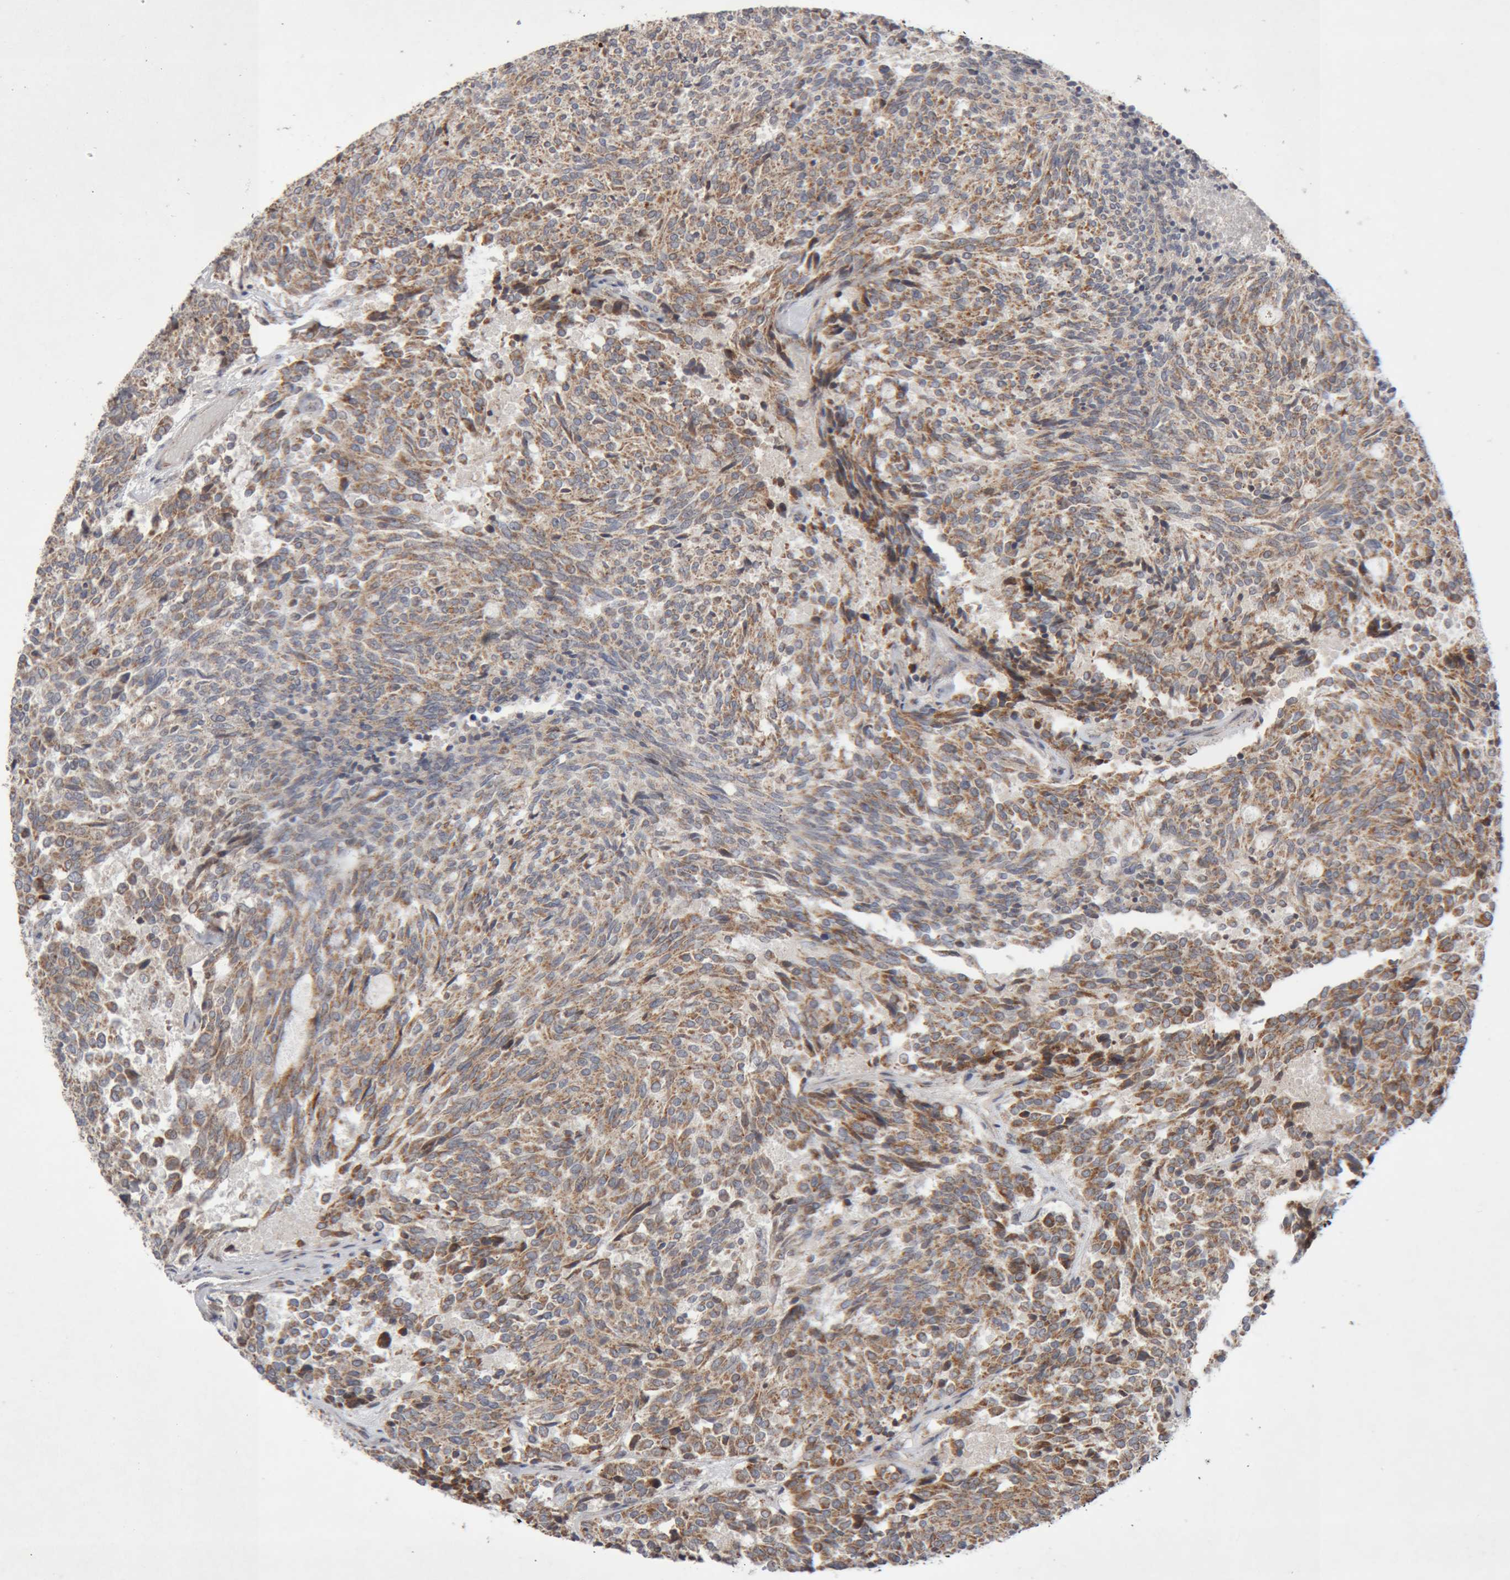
{"staining": {"intensity": "moderate", "quantity": ">75%", "location": "cytoplasmic/membranous"}, "tissue": "carcinoid", "cell_type": "Tumor cells", "image_type": "cancer", "snomed": [{"axis": "morphology", "description": "Carcinoid, malignant, NOS"}, {"axis": "topography", "description": "Pancreas"}], "caption": "Human carcinoid (malignant) stained for a protein (brown) exhibits moderate cytoplasmic/membranous positive staining in approximately >75% of tumor cells.", "gene": "KIF21B", "patient": {"sex": "female", "age": 54}}